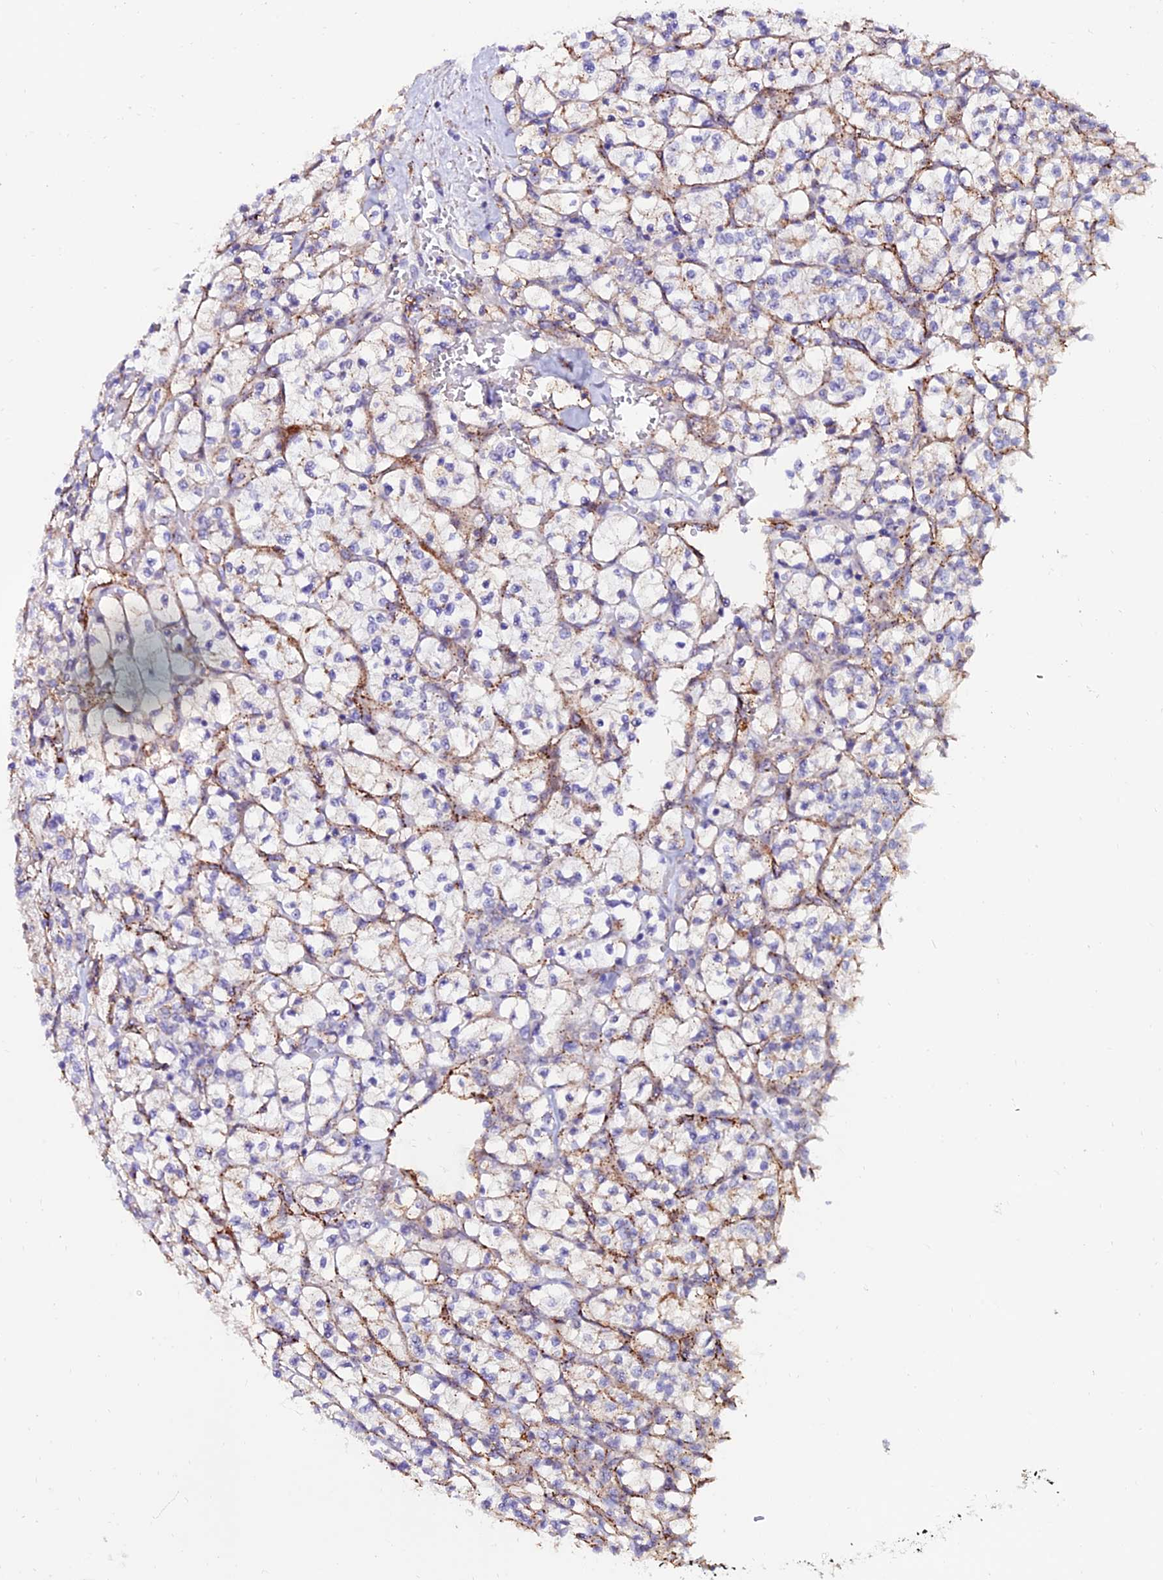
{"staining": {"intensity": "weak", "quantity": "<25%", "location": "cytoplasmic/membranous"}, "tissue": "renal cancer", "cell_type": "Tumor cells", "image_type": "cancer", "snomed": [{"axis": "morphology", "description": "Adenocarcinoma, NOS"}, {"axis": "topography", "description": "Kidney"}], "caption": "Immunohistochemistry photomicrograph of renal cancer stained for a protein (brown), which demonstrates no positivity in tumor cells. (DAB (3,3'-diaminobenzidine) immunohistochemistry (IHC) visualized using brightfield microscopy, high magnification).", "gene": "ALDH3B2", "patient": {"sex": "female", "age": 64}}